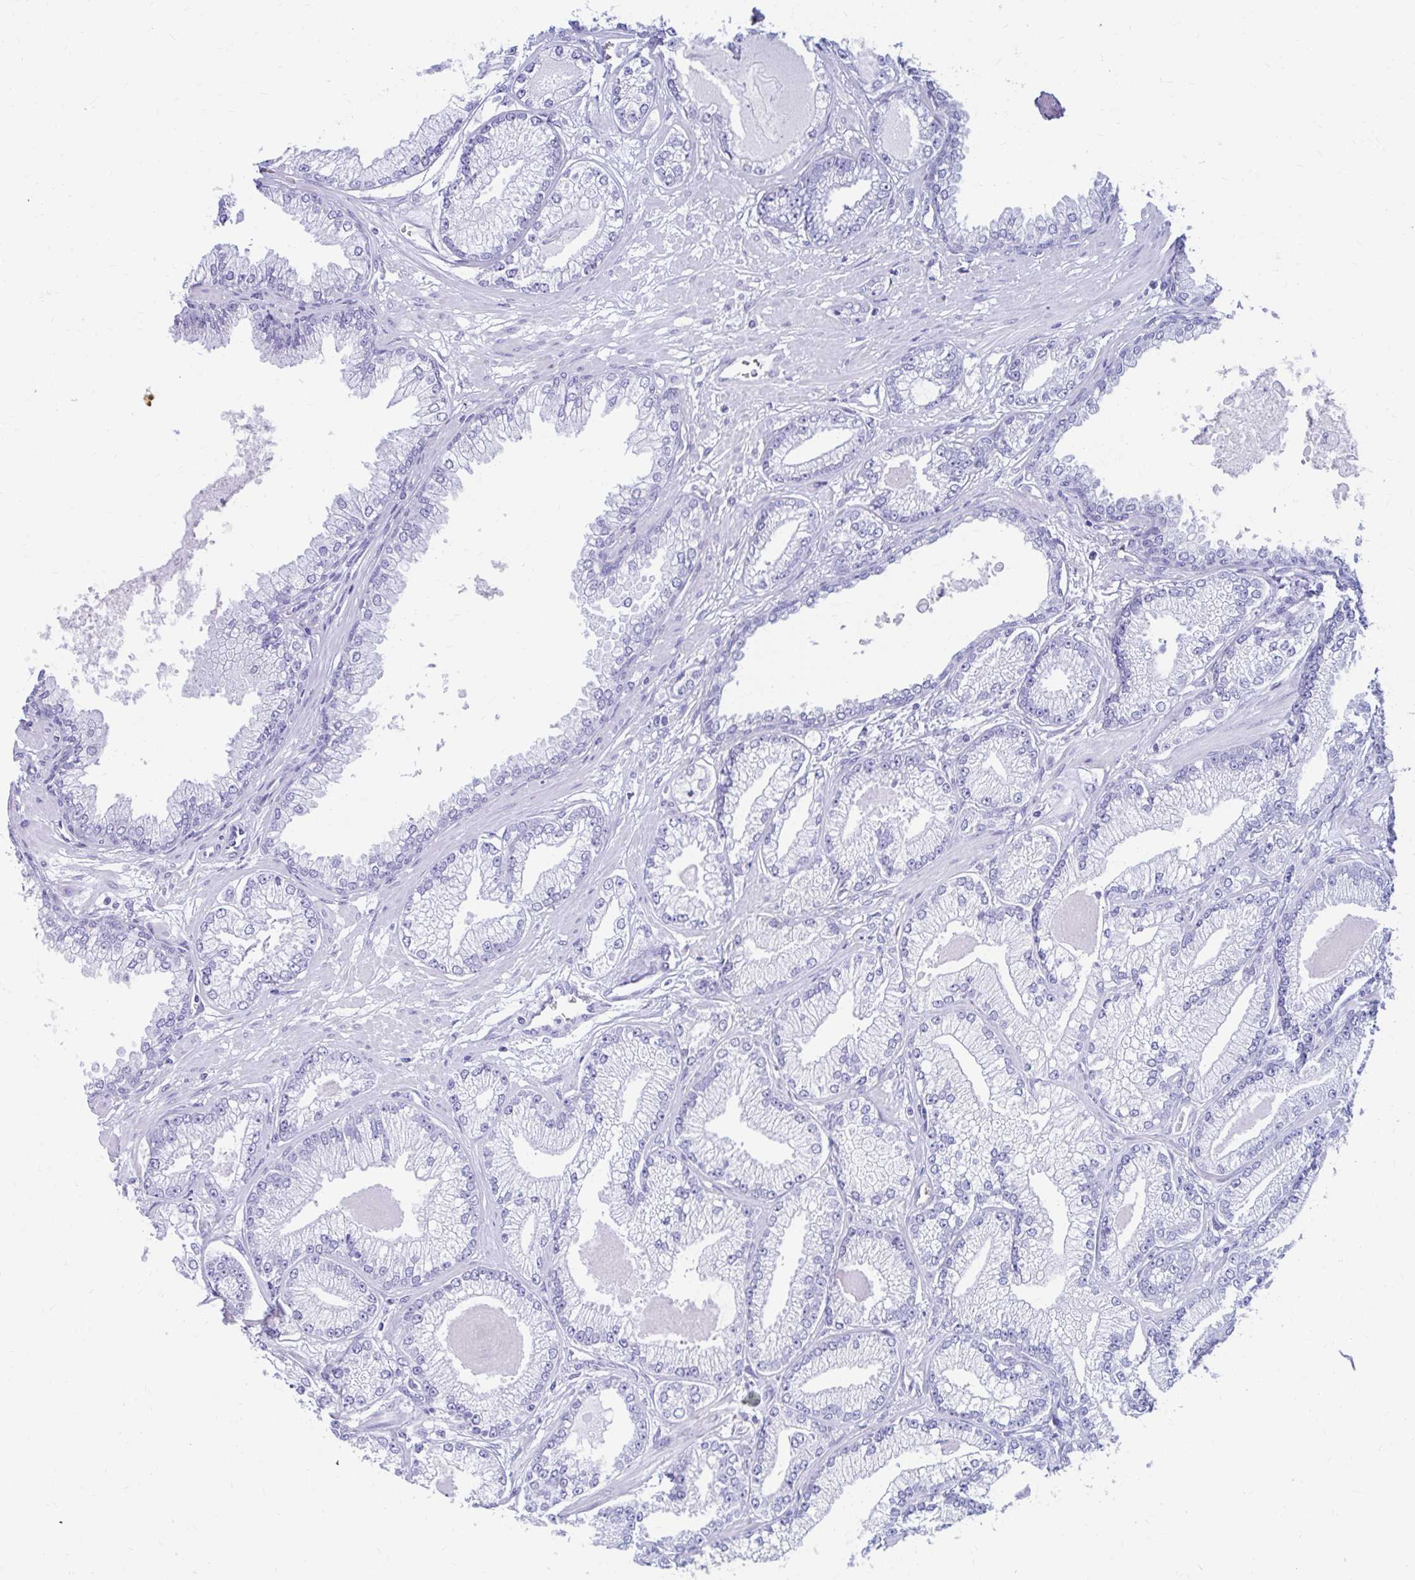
{"staining": {"intensity": "negative", "quantity": "none", "location": "none"}, "tissue": "prostate cancer", "cell_type": "Tumor cells", "image_type": "cancer", "snomed": [{"axis": "morphology", "description": "Adenocarcinoma, Low grade"}, {"axis": "topography", "description": "Prostate"}], "caption": "This is a histopathology image of IHC staining of prostate adenocarcinoma (low-grade), which shows no expression in tumor cells. (DAB immunohistochemistry, high magnification).", "gene": "NSG2", "patient": {"sex": "male", "age": 64}}